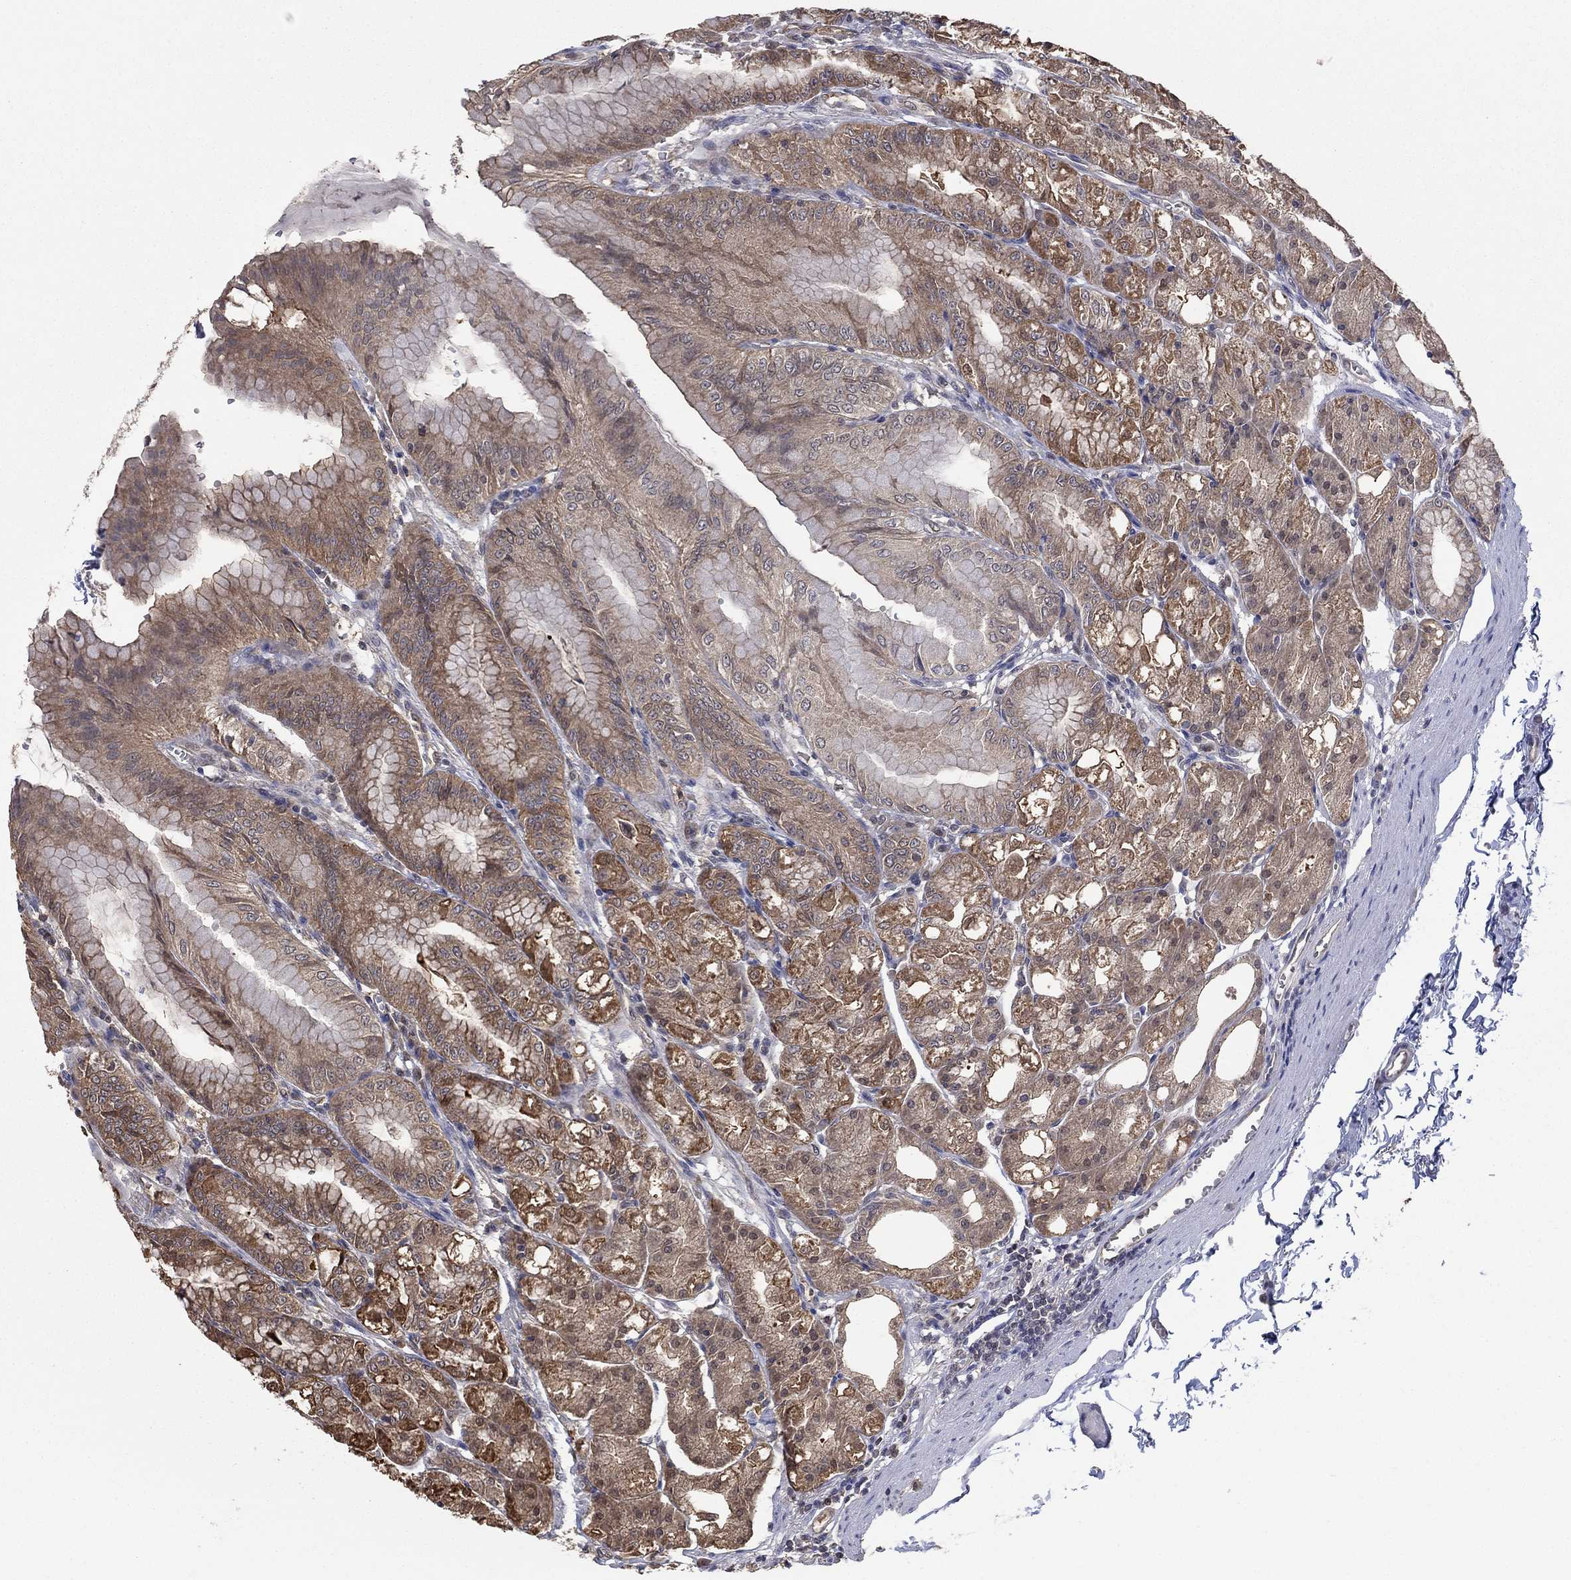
{"staining": {"intensity": "moderate", "quantity": "25%-75%", "location": "cytoplasmic/membranous"}, "tissue": "stomach", "cell_type": "Glandular cells", "image_type": "normal", "snomed": [{"axis": "morphology", "description": "Normal tissue, NOS"}, {"axis": "topography", "description": "Stomach"}], "caption": "A brown stain labels moderate cytoplasmic/membranous staining of a protein in glandular cells of normal stomach. (Stains: DAB in brown, nuclei in blue, Microscopy: brightfield microscopy at high magnification).", "gene": "RNF114", "patient": {"sex": "male", "age": 71}}